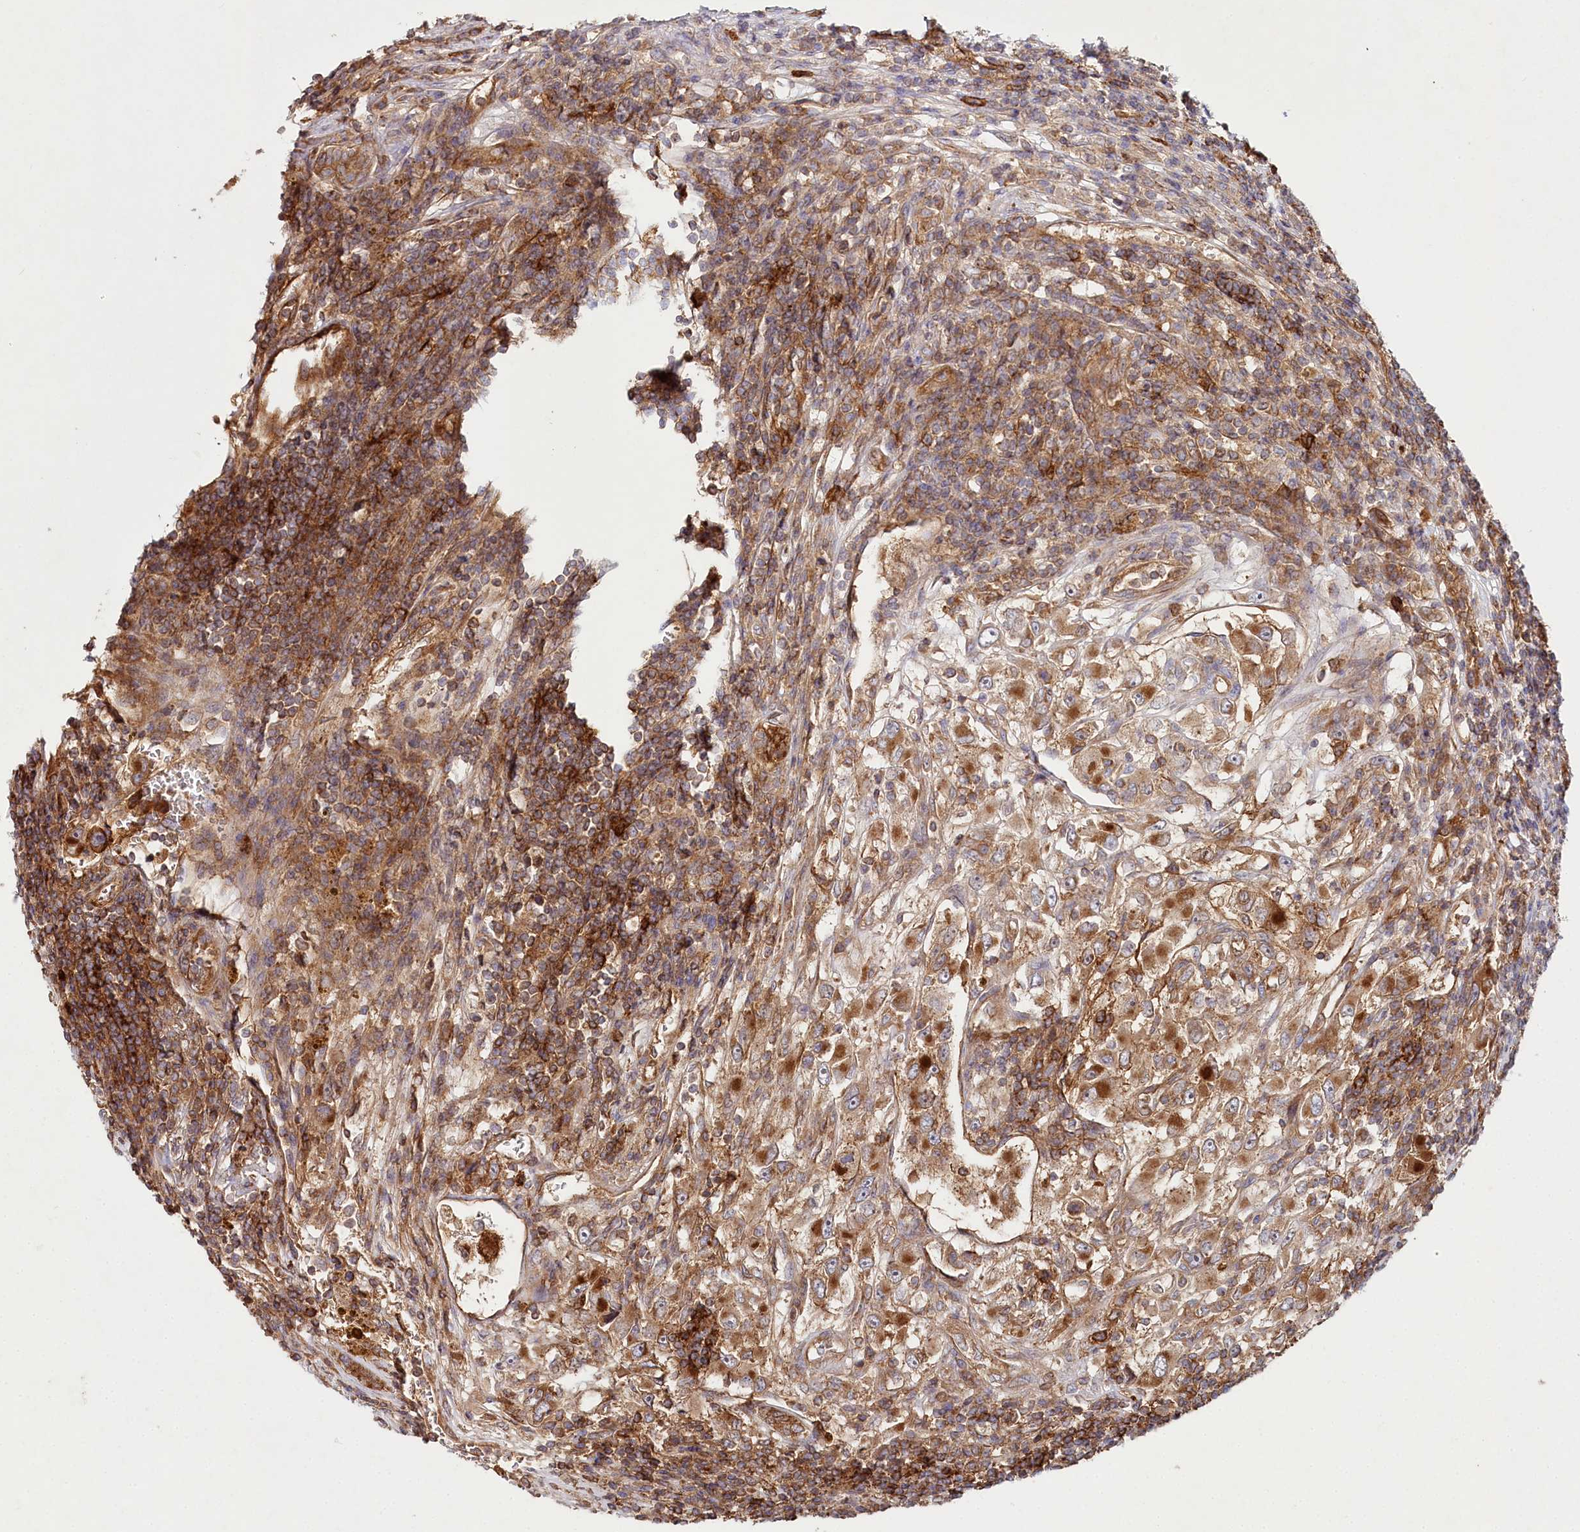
{"staining": {"intensity": "strong", "quantity": "25%-75%", "location": "cytoplasmic/membranous"}, "tissue": "renal cancer", "cell_type": "Tumor cells", "image_type": "cancer", "snomed": [{"axis": "morphology", "description": "Adenocarcinoma, NOS"}, {"axis": "topography", "description": "Kidney"}], "caption": "The micrograph exhibits immunohistochemical staining of renal cancer. There is strong cytoplasmic/membranous expression is present in approximately 25%-75% of tumor cells.", "gene": "RBP5", "patient": {"sex": "female", "age": 52}}